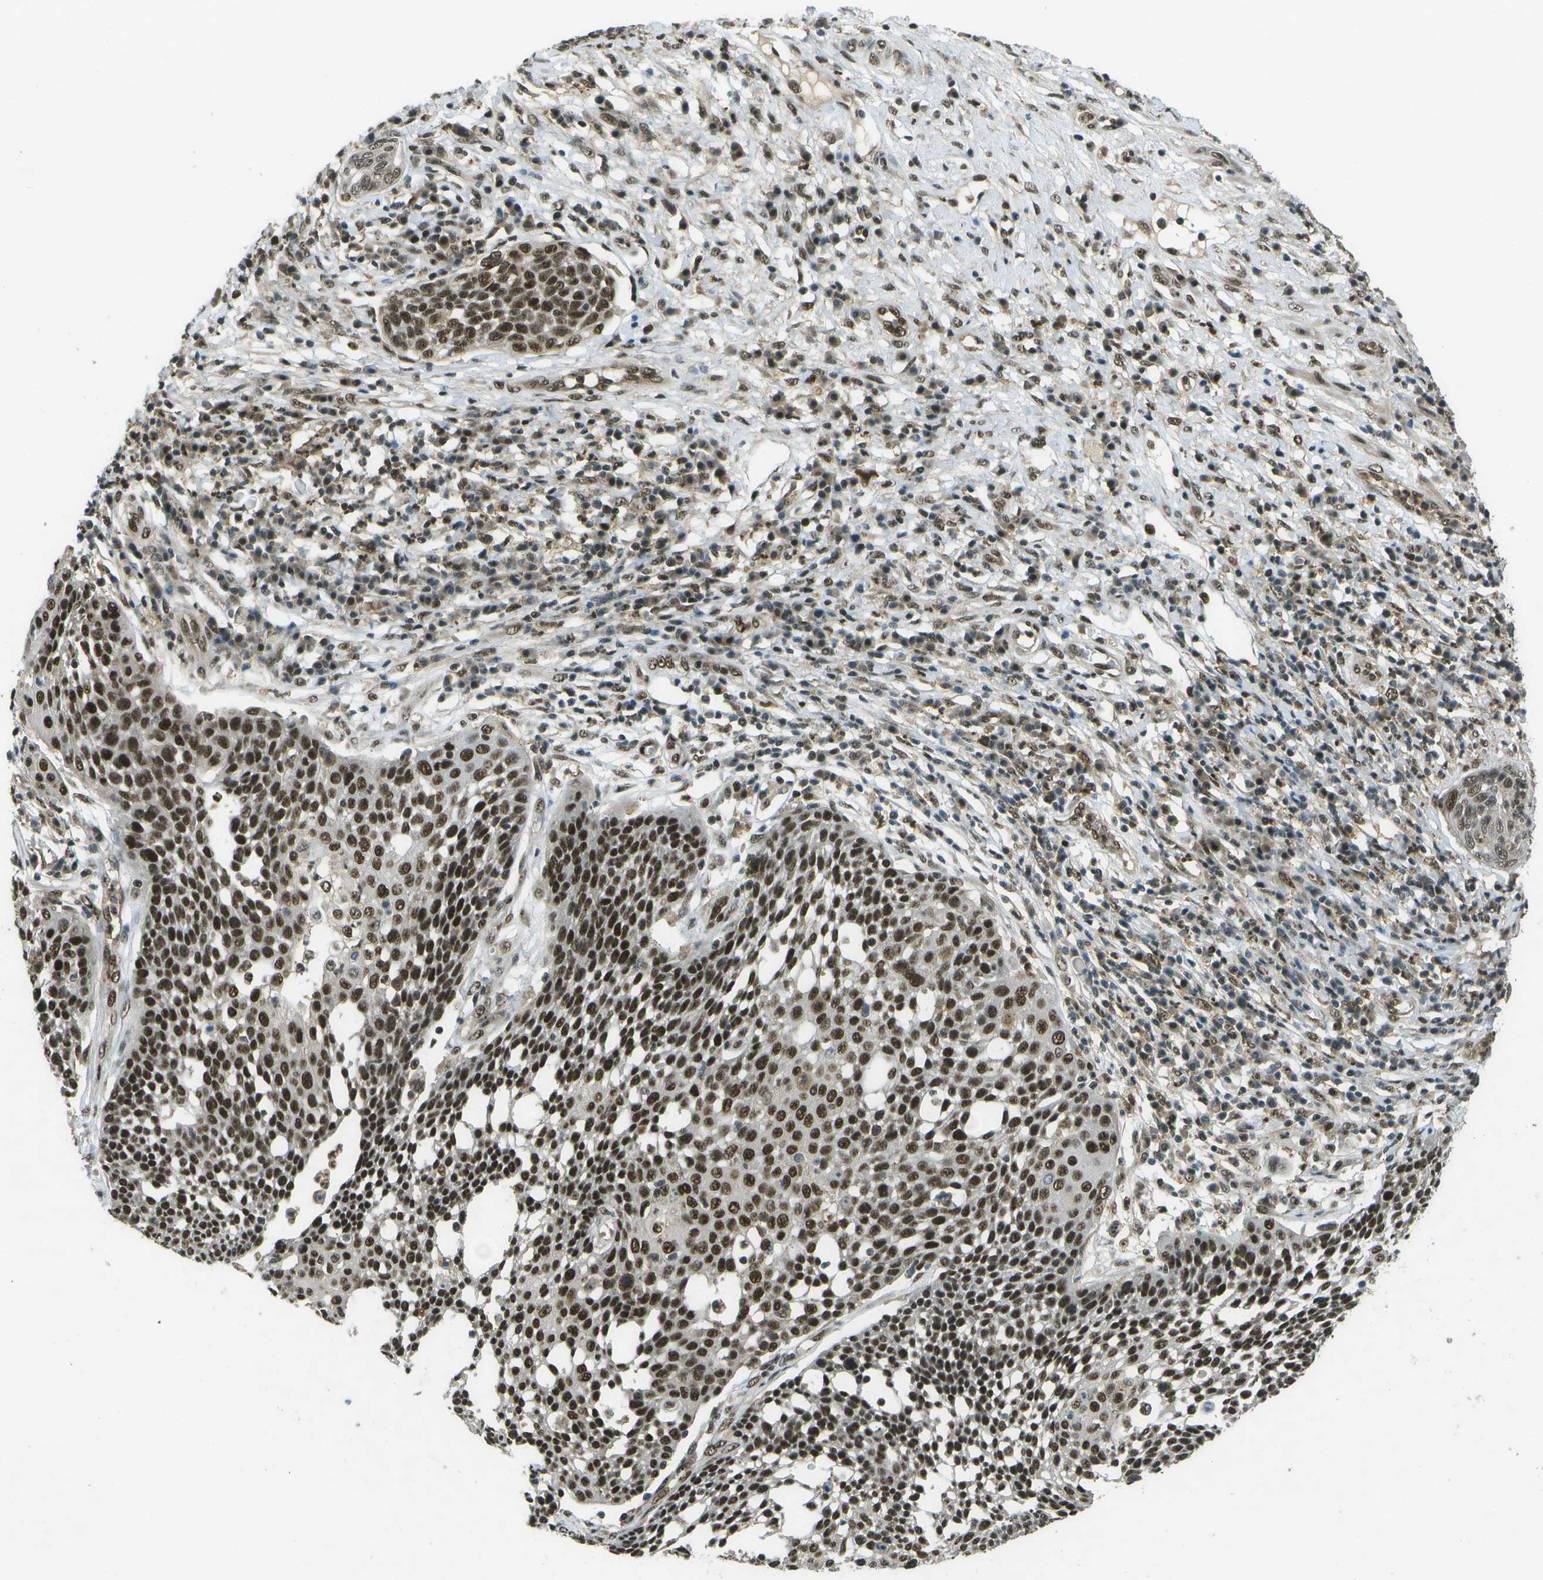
{"staining": {"intensity": "strong", "quantity": ">75%", "location": "nuclear"}, "tissue": "cervical cancer", "cell_type": "Tumor cells", "image_type": "cancer", "snomed": [{"axis": "morphology", "description": "Squamous cell carcinoma, NOS"}, {"axis": "topography", "description": "Cervix"}], "caption": "Brown immunohistochemical staining in cervical cancer shows strong nuclear staining in about >75% of tumor cells. Nuclei are stained in blue.", "gene": "GANC", "patient": {"sex": "female", "age": 34}}